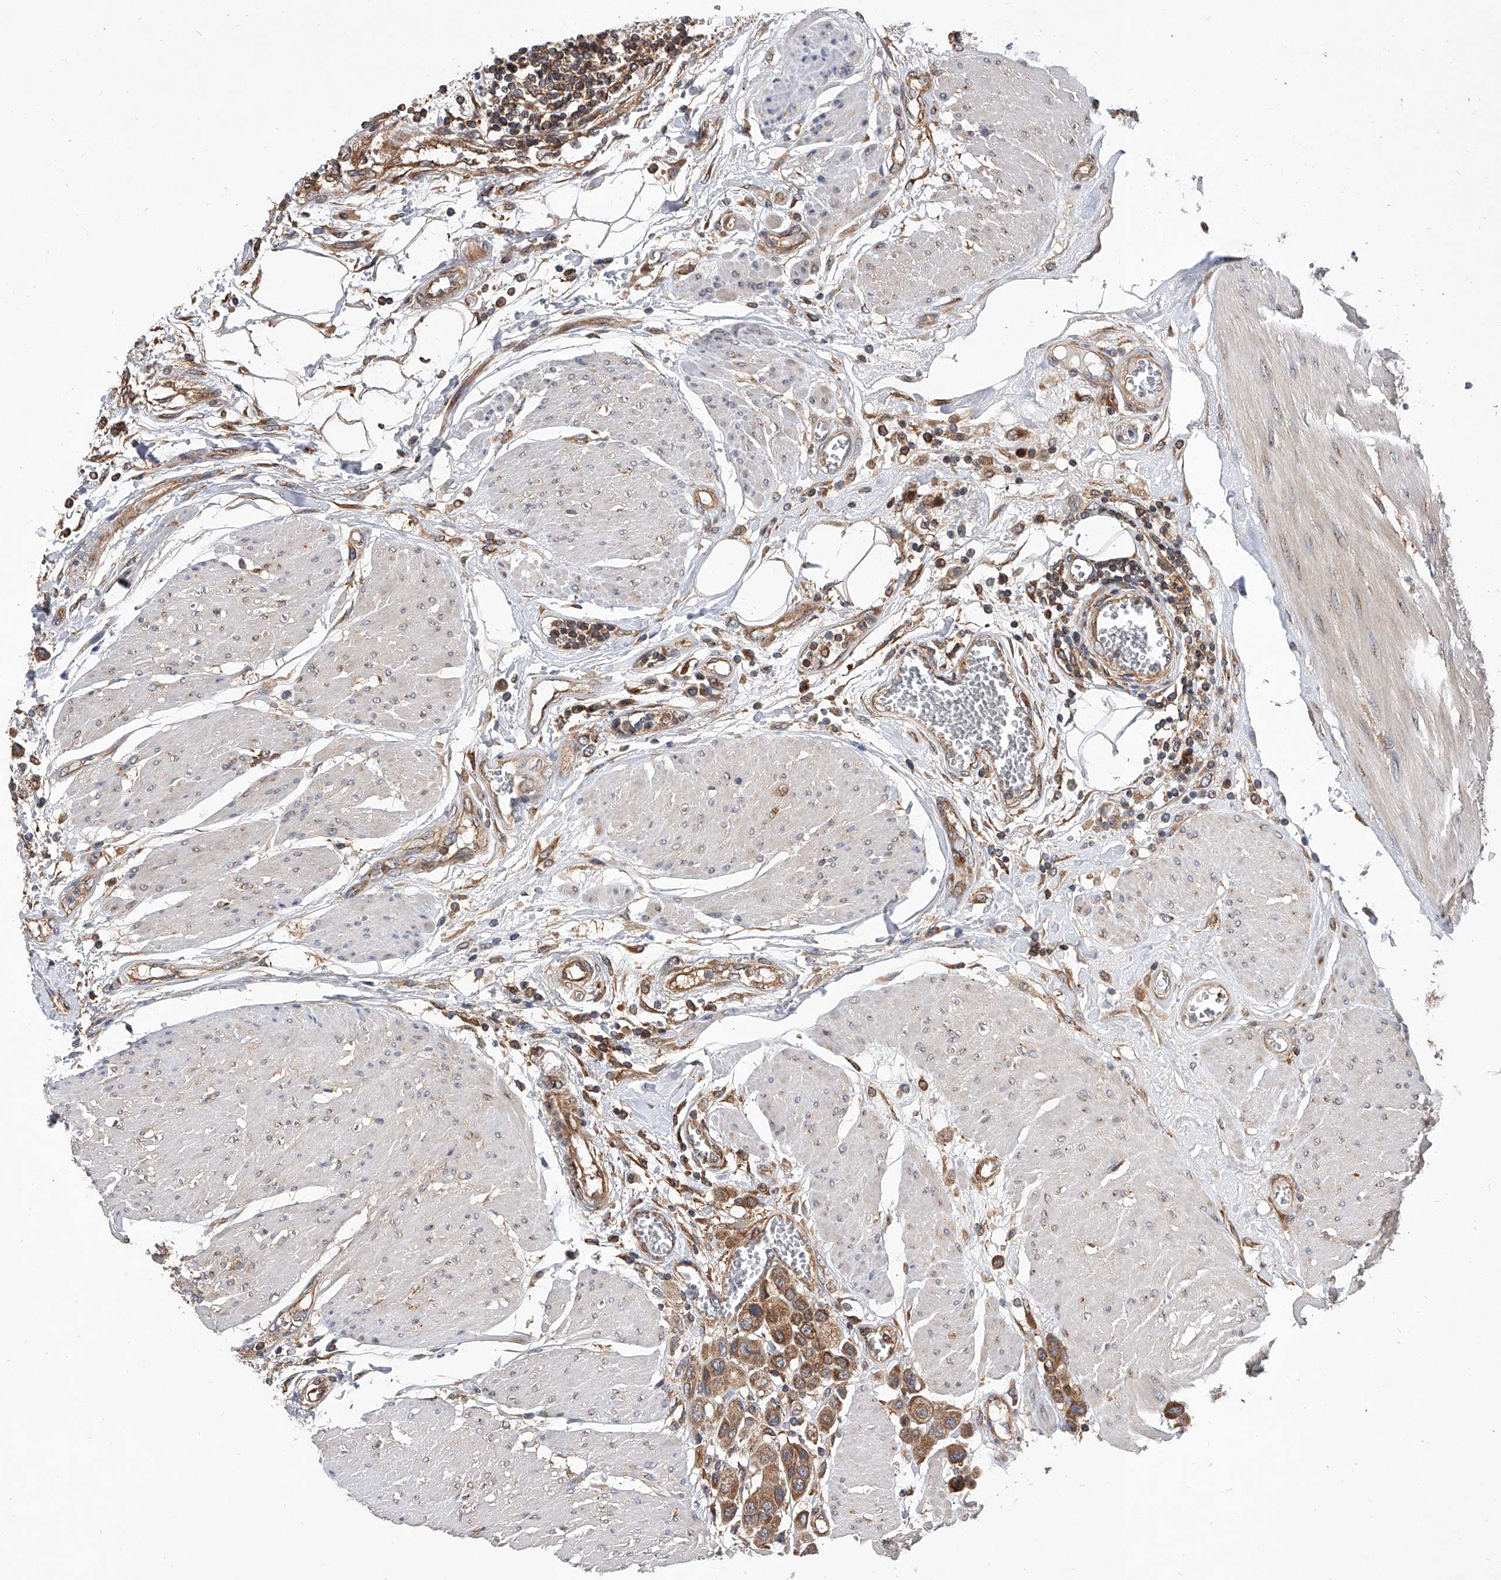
{"staining": {"intensity": "moderate", "quantity": ">75%", "location": "cytoplasmic/membranous"}, "tissue": "urothelial cancer", "cell_type": "Tumor cells", "image_type": "cancer", "snomed": [{"axis": "morphology", "description": "Urothelial carcinoma, High grade"}, {"axis": "topography", "description": "Urinary bladder"}], "caption": "IHC histopathology image of neoplastic tissue: human urothelial carcinoma (high-grade) stained using immunohistochemistry reveals medium levels of moderate protein expression localized specifically in the cytoplasmic/membranous of tumor cells, appearing as a cytoplasmic/membranous brown color.", "gene": "CFAP410", "patient": {"sex": "male", "age": 50}}